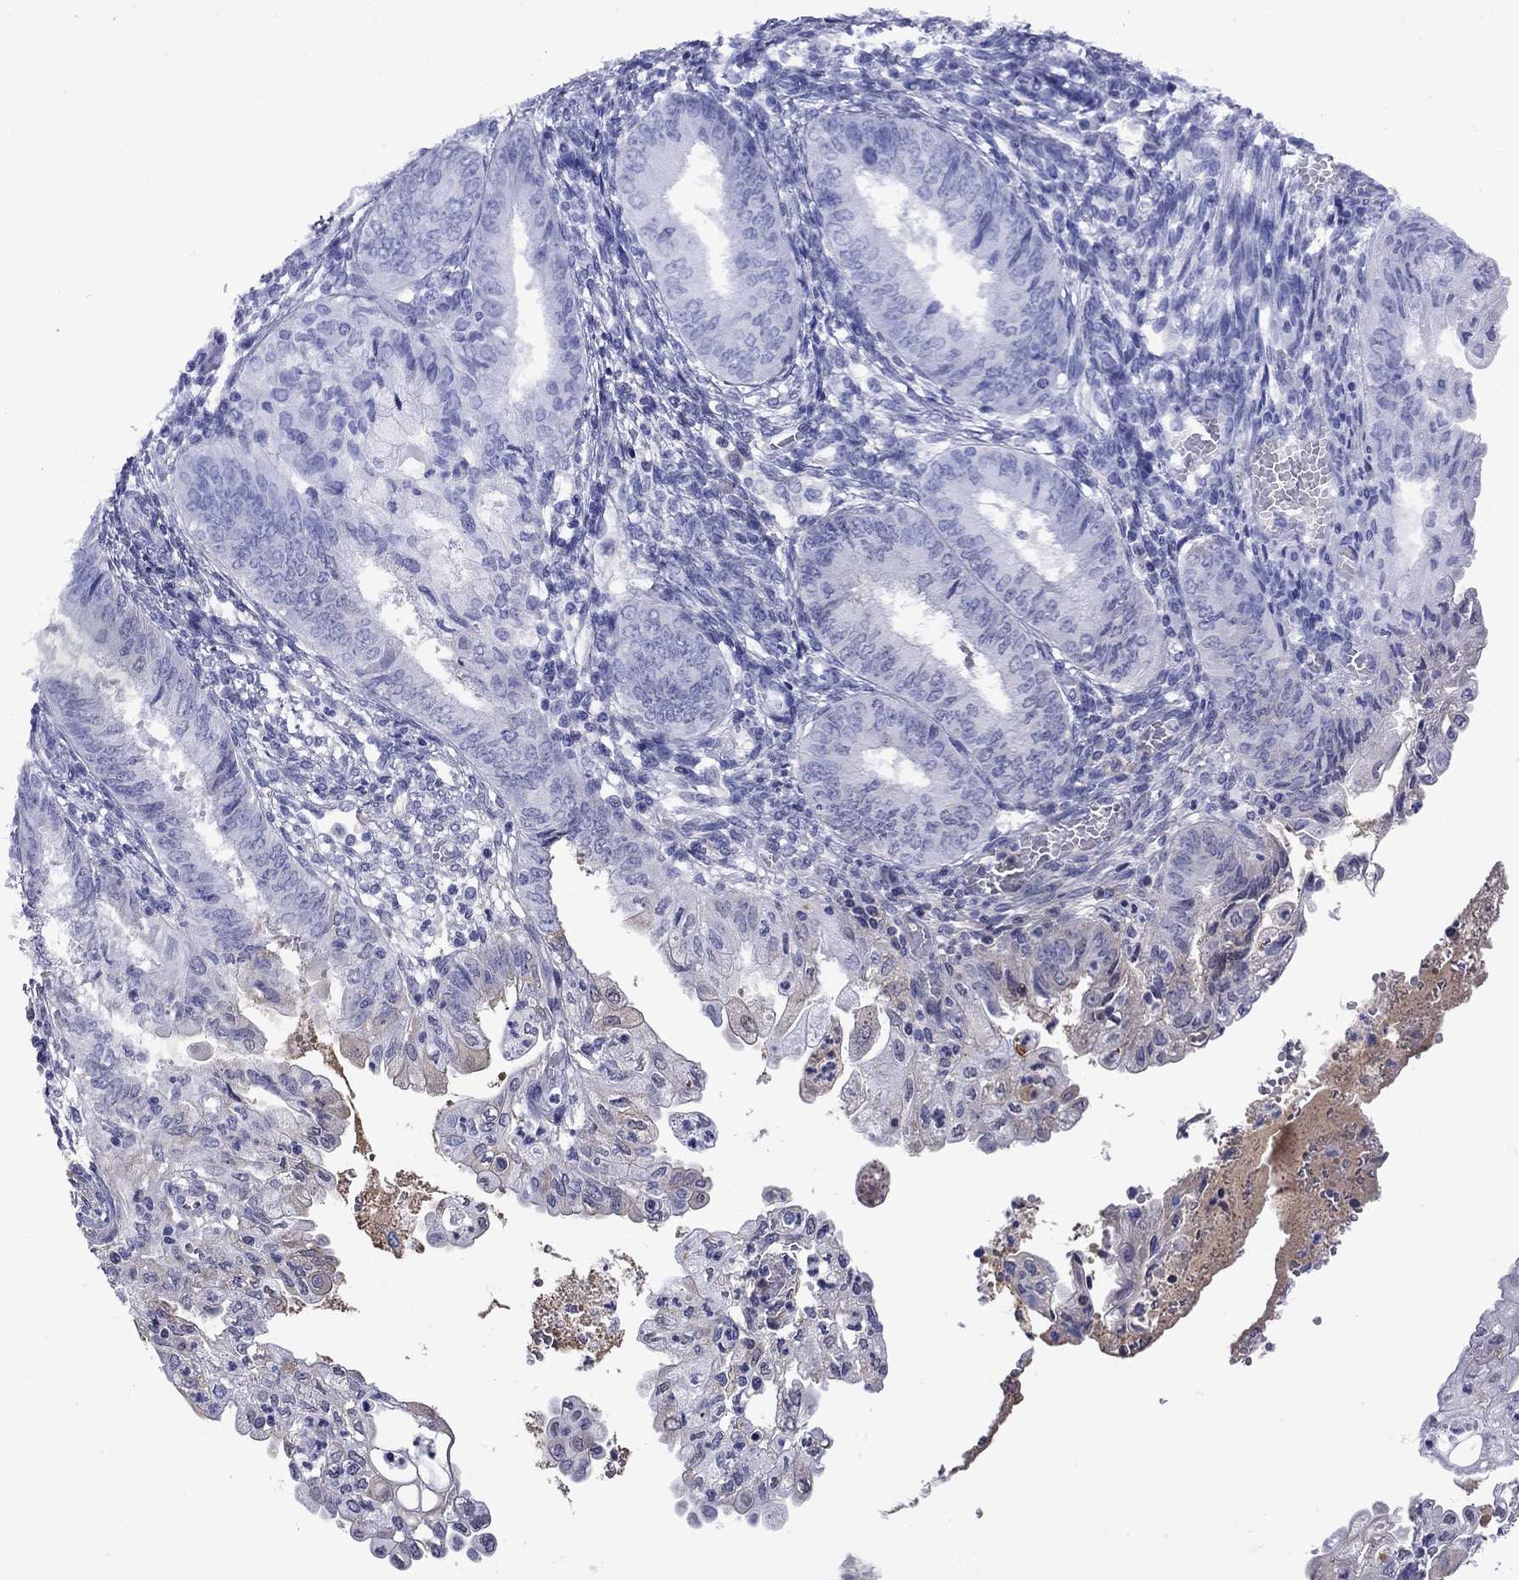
{"staining": {"intensity": "negative", "quantity": "none", "location": "none"}, "tissue": "endometrial cancer", "cell_type": "Tumor cells", "image_type": "cancer", "snomed": [{"axis": "morphology", "description": "Adenocarcinoma, NOS"}, {"axis": "topography", "description": "Endometrium"}], "caption": "This is an IHC photomicrograph of human endometrial cancer (adenocarcinoma). There is no positivity in tumor cells.", "gene": "APOA2", "patient": {"sex": "female", "age": 68}}